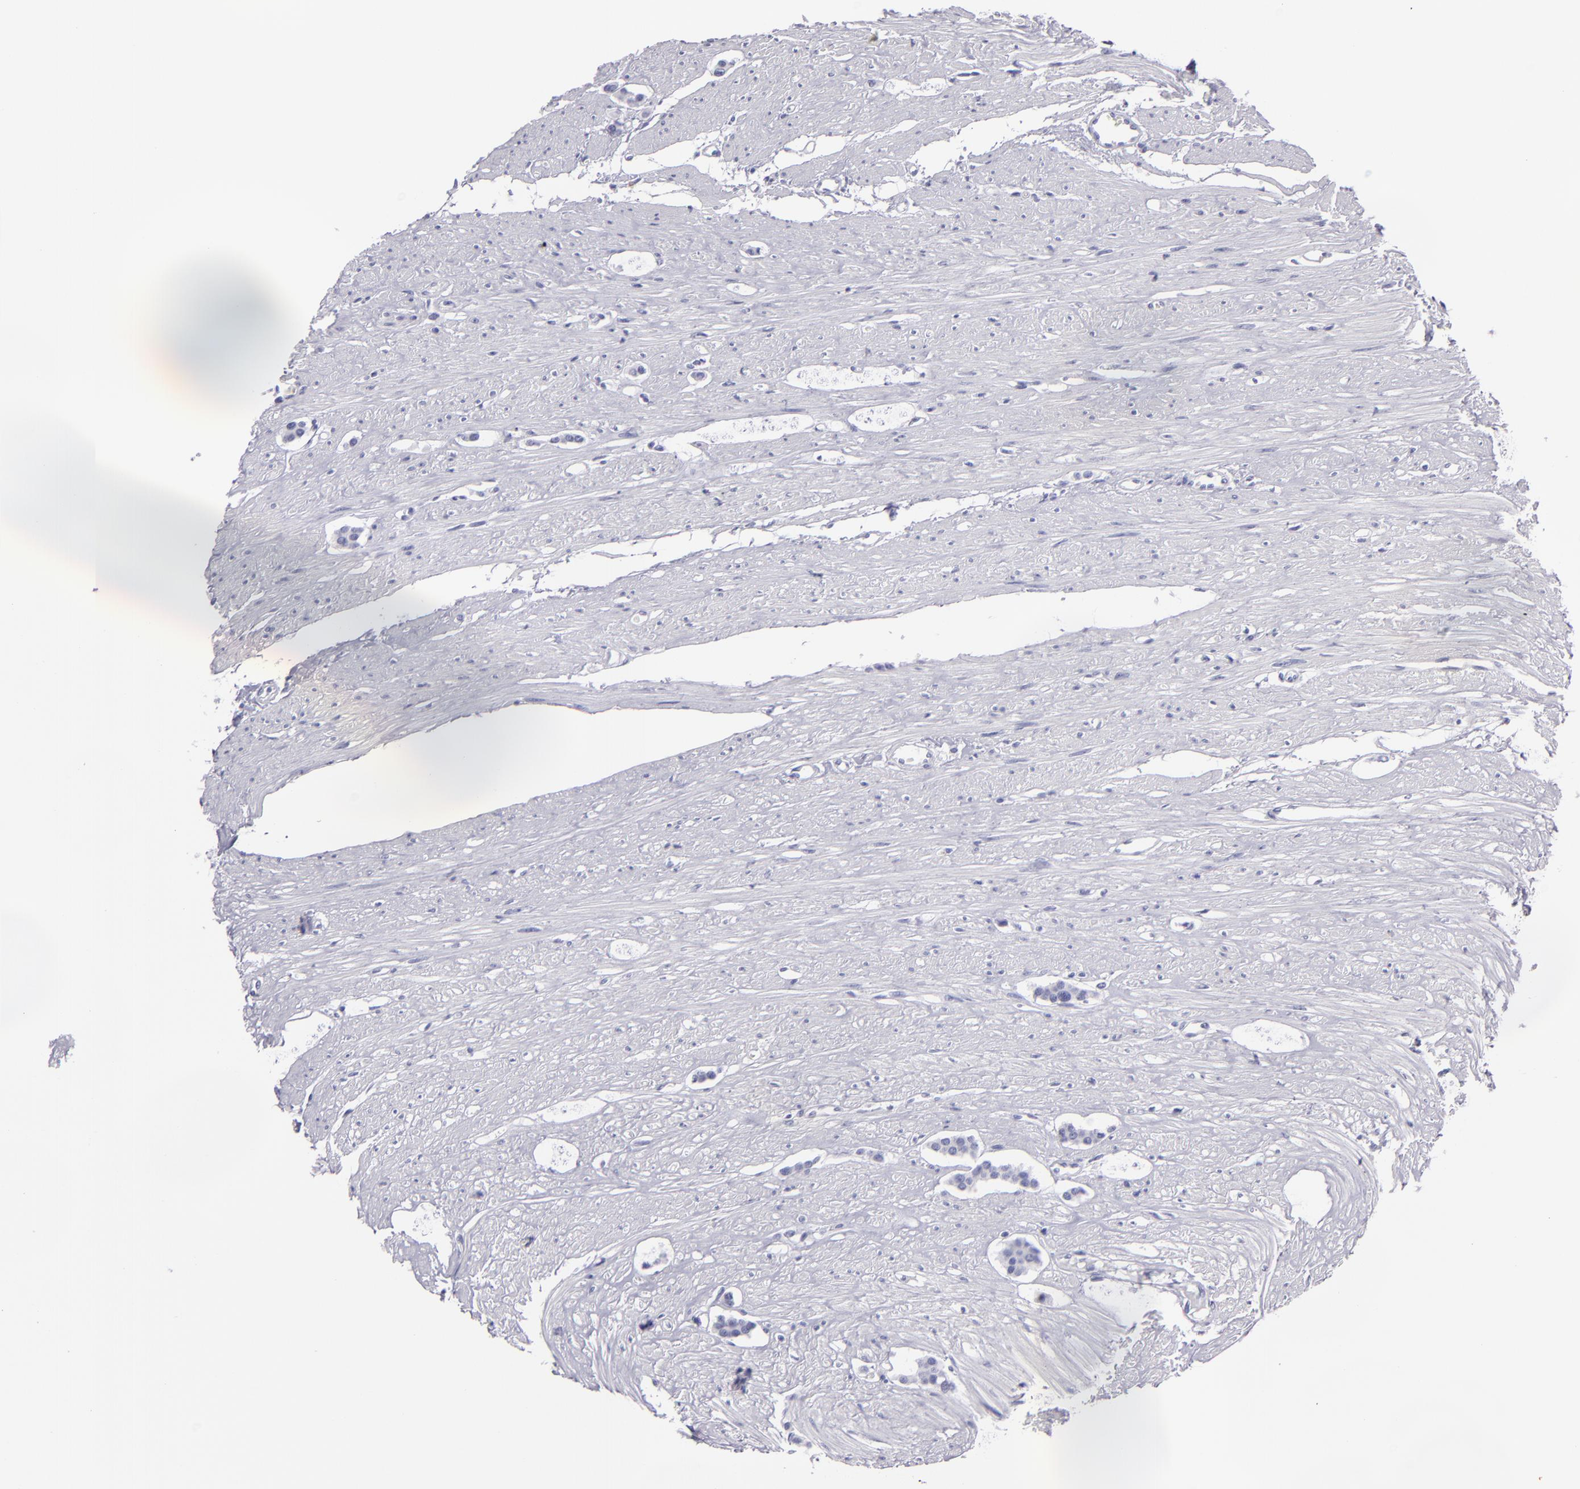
{"staining": {"intensity": "negative", "quantity": "none", "location": "none"}, "tissue": "carcinoid", "cell_type": "Tumor cells", "image_type": "cancer", "snomed": [{"axis": "morphology", "description": "Carcinoid, malignant, NOS"}, {"axis": "topography", "description": "Small intestine"}], "caption": "A high-resolution photomicrograph shows IHC staining of carcinoid, which shows no significant staining in tumor cells. (DAB (3,3'-diaminobenzidine) immunohistochemistry, high magnification).", "gene": "CR2", "patient": {"sex": "male", "age": 60}}